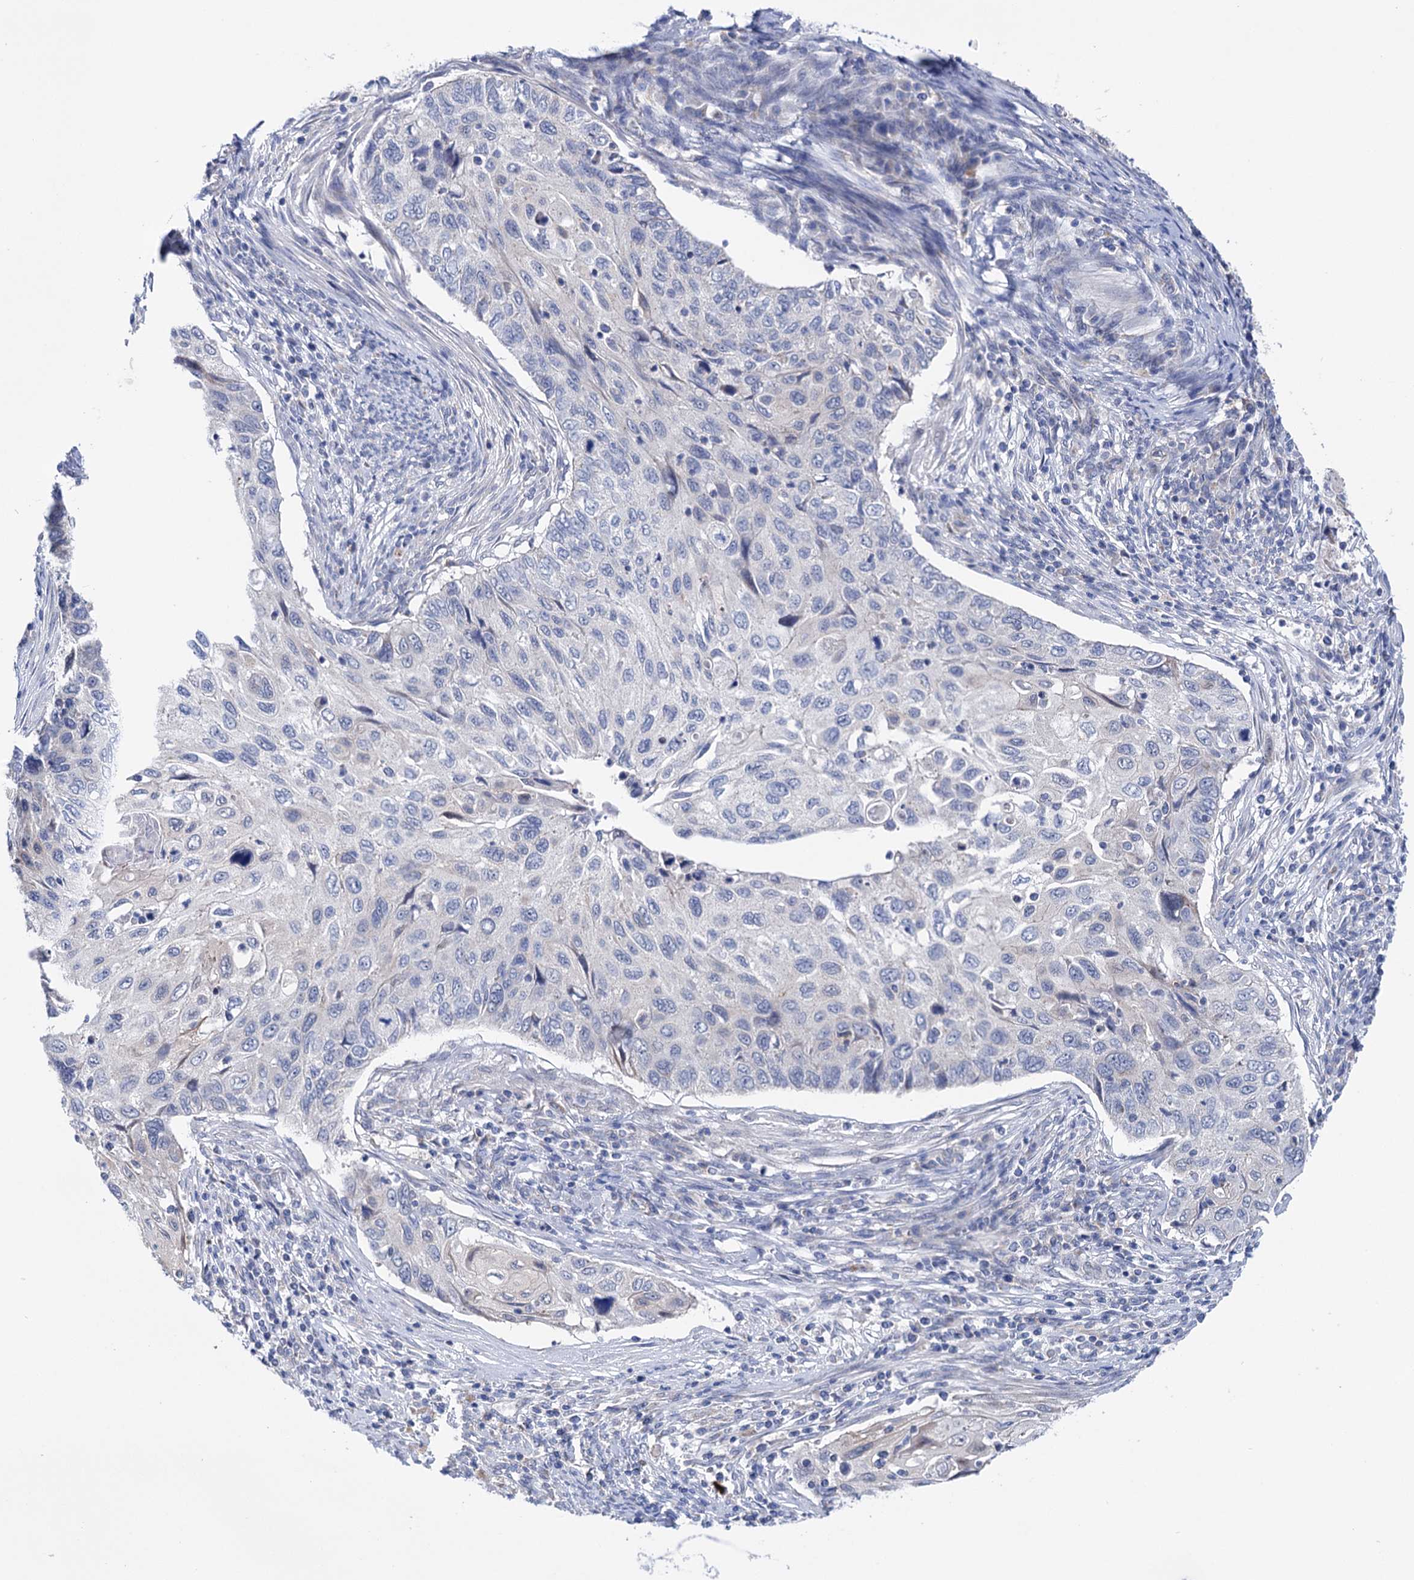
{"staining": {"intensity": "negative", "quantity": "none", "location": "none"}, "tissue": "cervical cancer", "cell_type": "Tumor cells", "image_type": "cancer", "snomed": [{"axis": "morphology", "description": "Squamous cell carcinoma, NOS"}, {"axis": "topography", "description": "Cervix"}], "caption": "Immunohistochemistry of human squamous cell carcinoma (cervical) shows no expression in tumor cells.", "gene": "SUCLA2", "patient": {"sex": "female", "age": 70}}